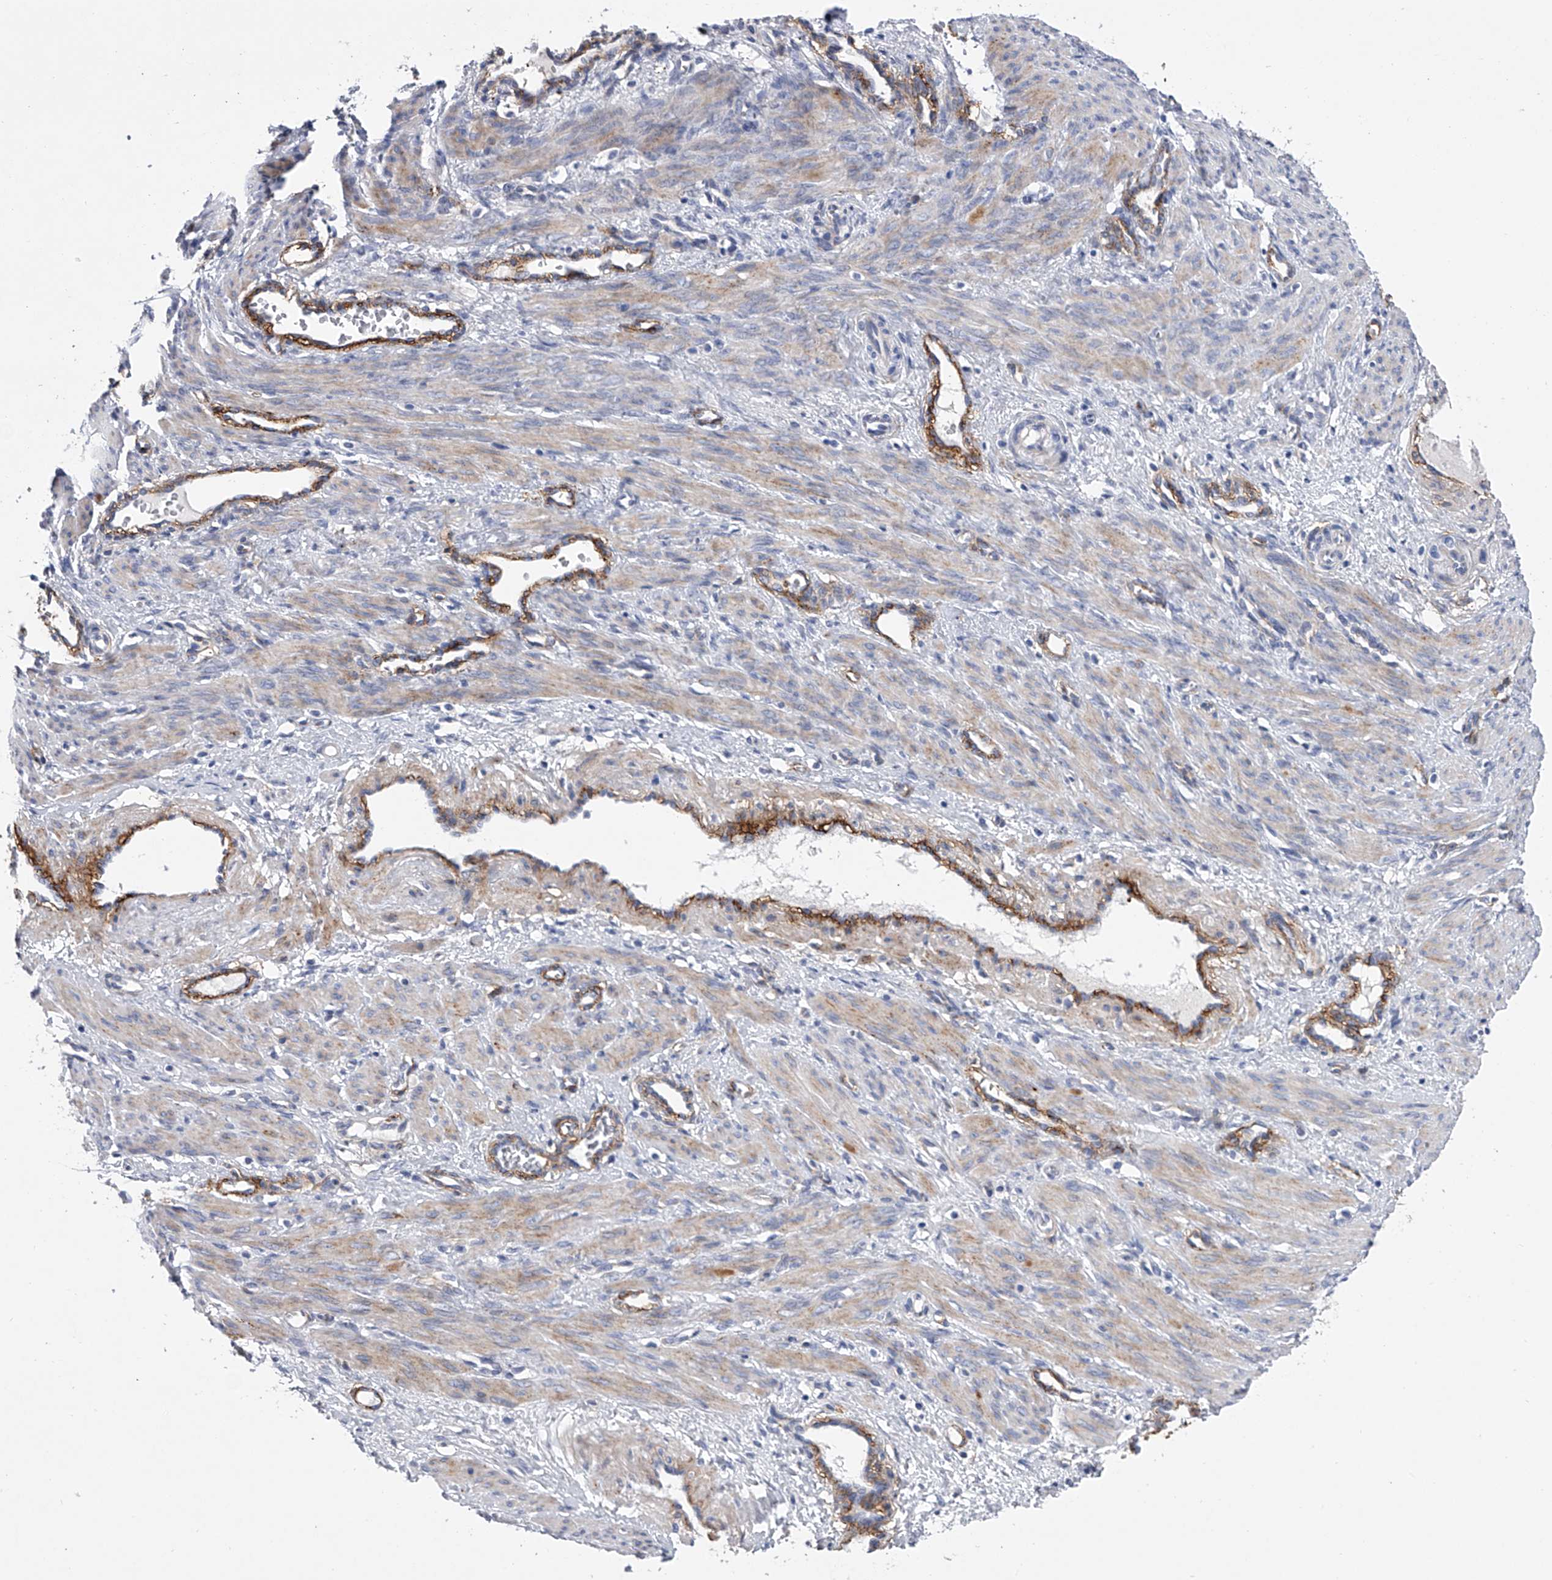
{"staining": {"intensity": "weak", "quantity": "25%-75%", "location": "cytoplasmic/membranous"}, "tissue": "smooth muscle", "cell_type": "Smooth muscle cells", "image_type": "normal", "snomed": [{"axis": "morphology", "description": "Normal tissue, NOS"}, {"axis": "topography", "description": "Endometrium"}], "caption": "A brown stain highlights weak cytoplasmic/membranous positivity of a protein in smooth muscle cells of unremarkable human smooth muscle. The protein of interest is shown in brown color, while the nuclei are stained blue.", "gene": "ALG14", "patient": {"sex": "female", "age": 33}}